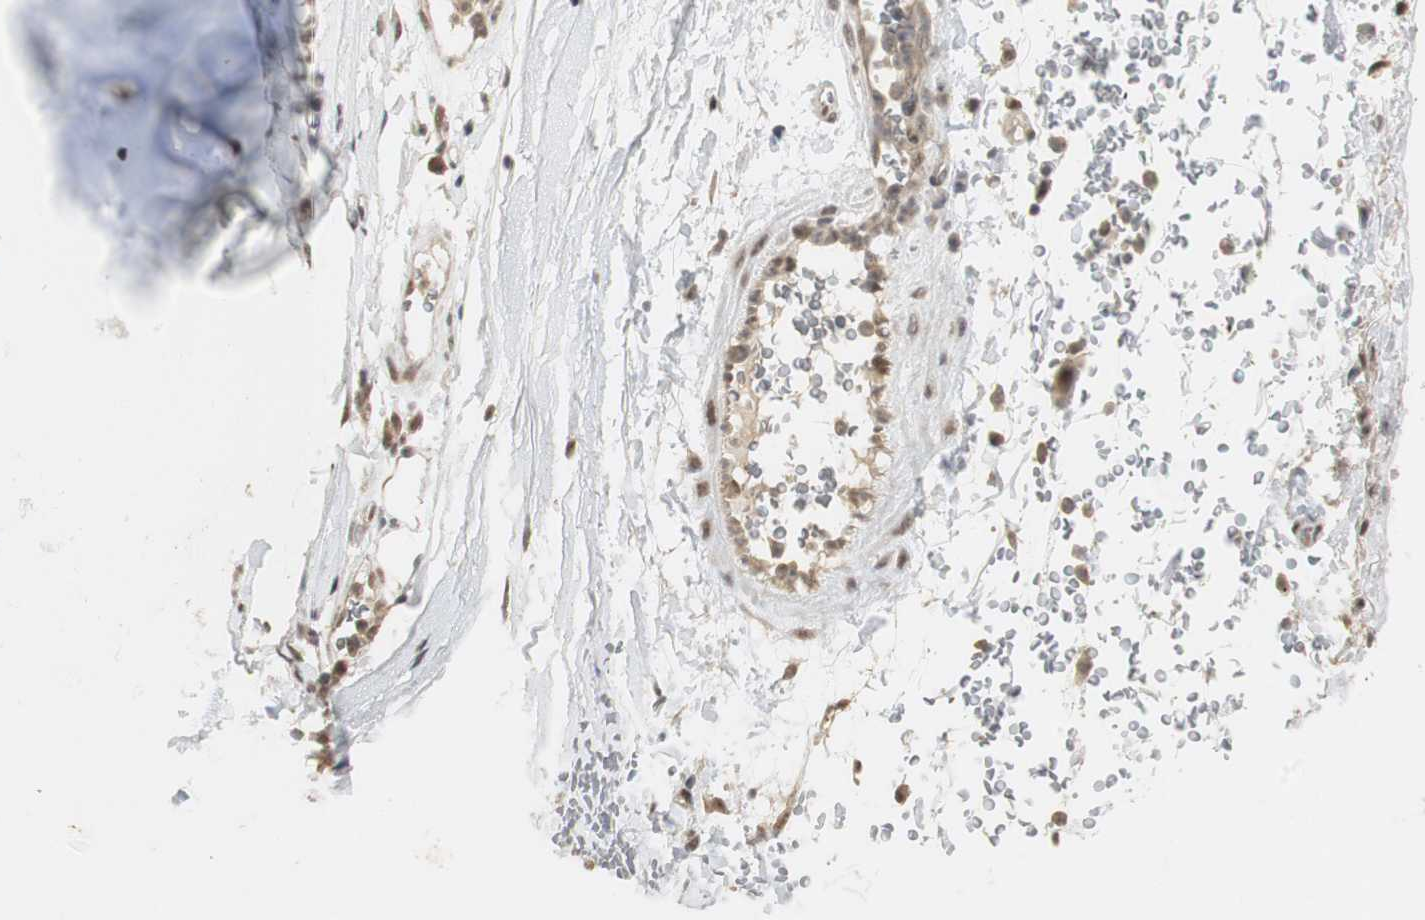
{"staining": {"intensity": "weak", "quantity": "25%-75%", "location": "cytoplasmic/membranous"}, "tissue": "adipose tissue", "cell_type": "Adipocytes", "image_type": "normal", "snomed": [{"axis": "morphology", "description": "Normal tissue, NOS"}, {"axis": "topography", "description": "Cartilage tissue"}, {"axis": "topography", "description": "Bronchus"}], "caption": "Protein analysis of benign adipose tissue exhibits weak cytoplasmic/membranous positivity in approximately 25%-75% of adipocytes.", "gene": "ELOA", "patient": {"sex": "female", "age": 73}}